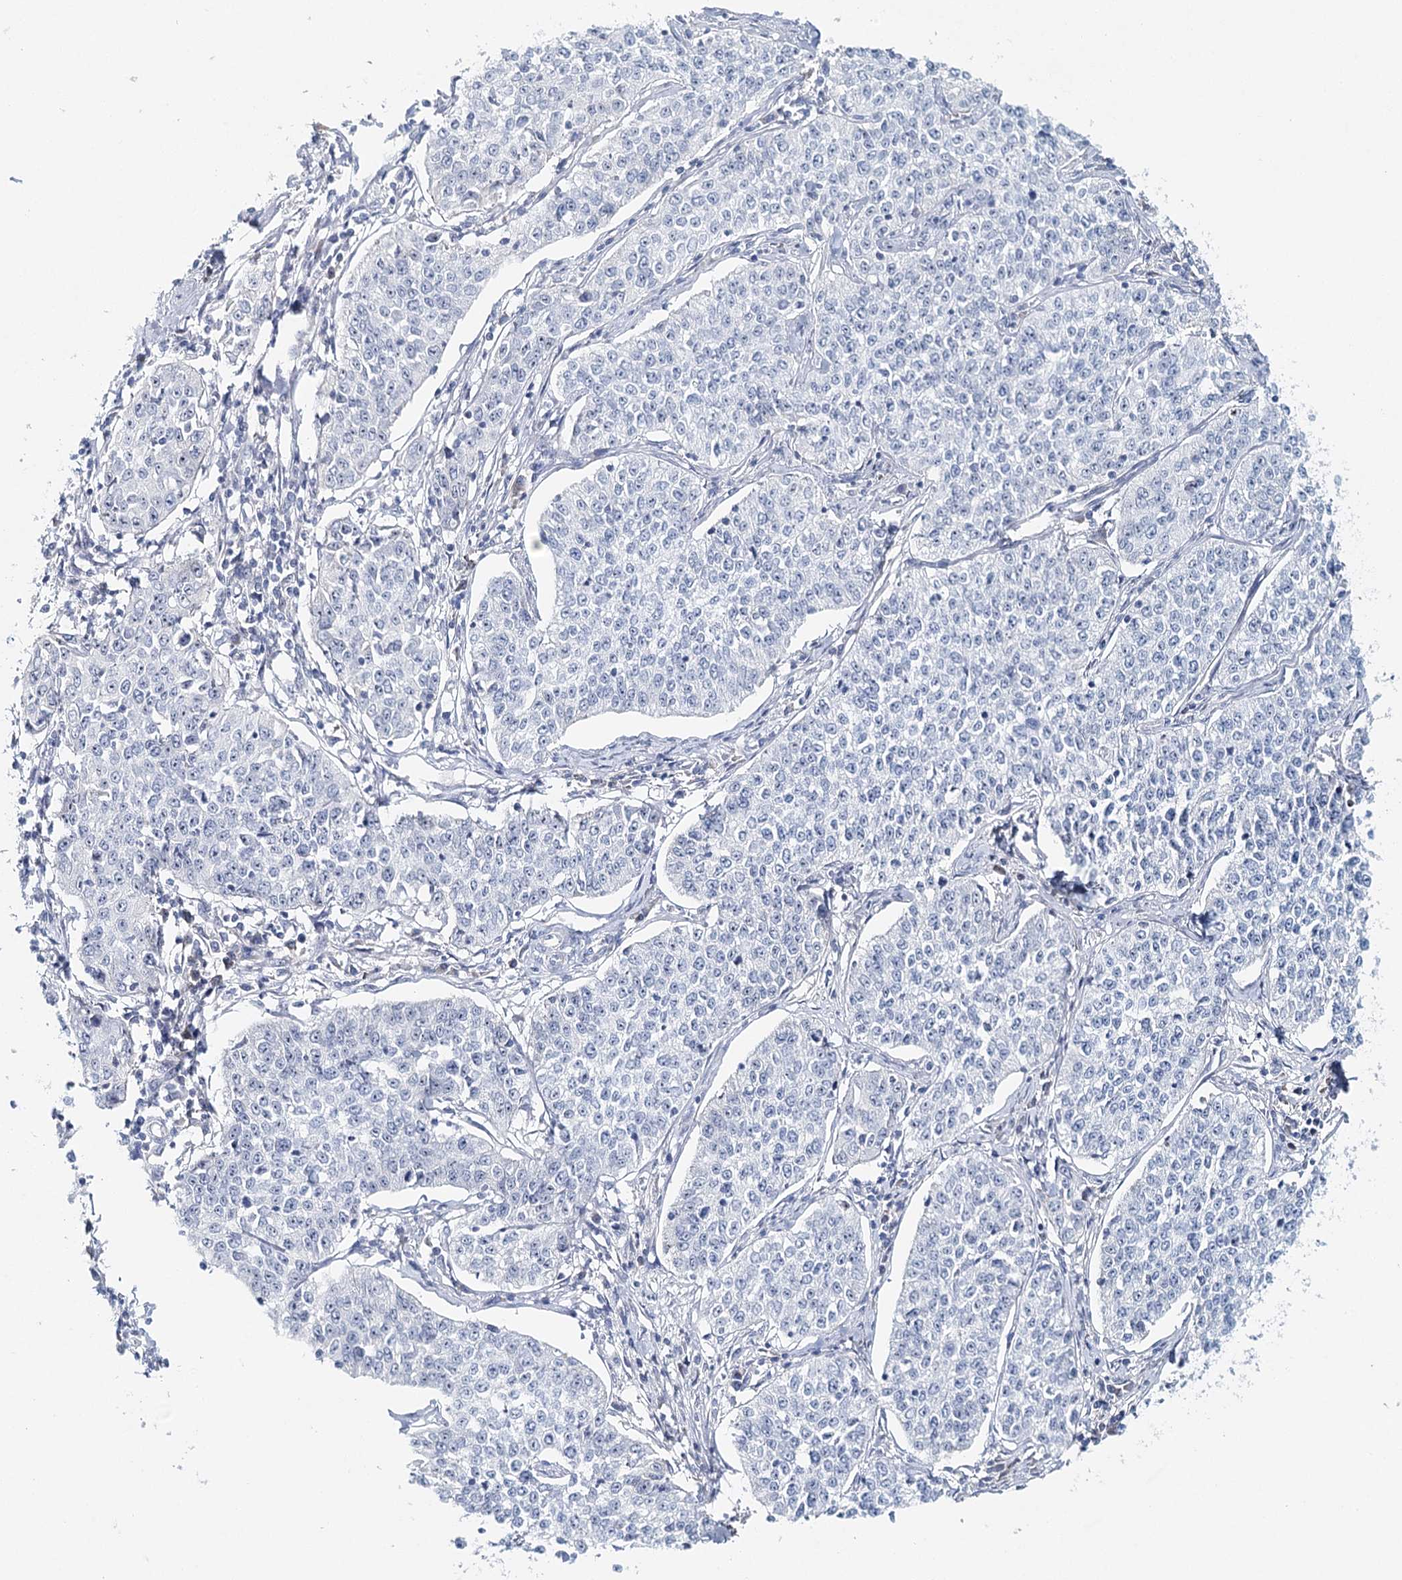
{"staining": {"intensity": "negative", "quantity": "none", "location": "none"}, "tissue": "cervical cancer", "cell_type": "Tumor cells", "image_type": "cancer", "snomed": [{"axis": "morphology", "description": "Squamous cell carcinoma, NOS"}, {"axis": "topography", "description": "Cervix"}], "caption": "Cervical cancer (squamous cell carcinoma) stained for a protein using immunohistochemistry (IHC) demonstrates no staining tumor cells.", "gene": "RBM43", "patient": {"sex": "female", "age": 35}}